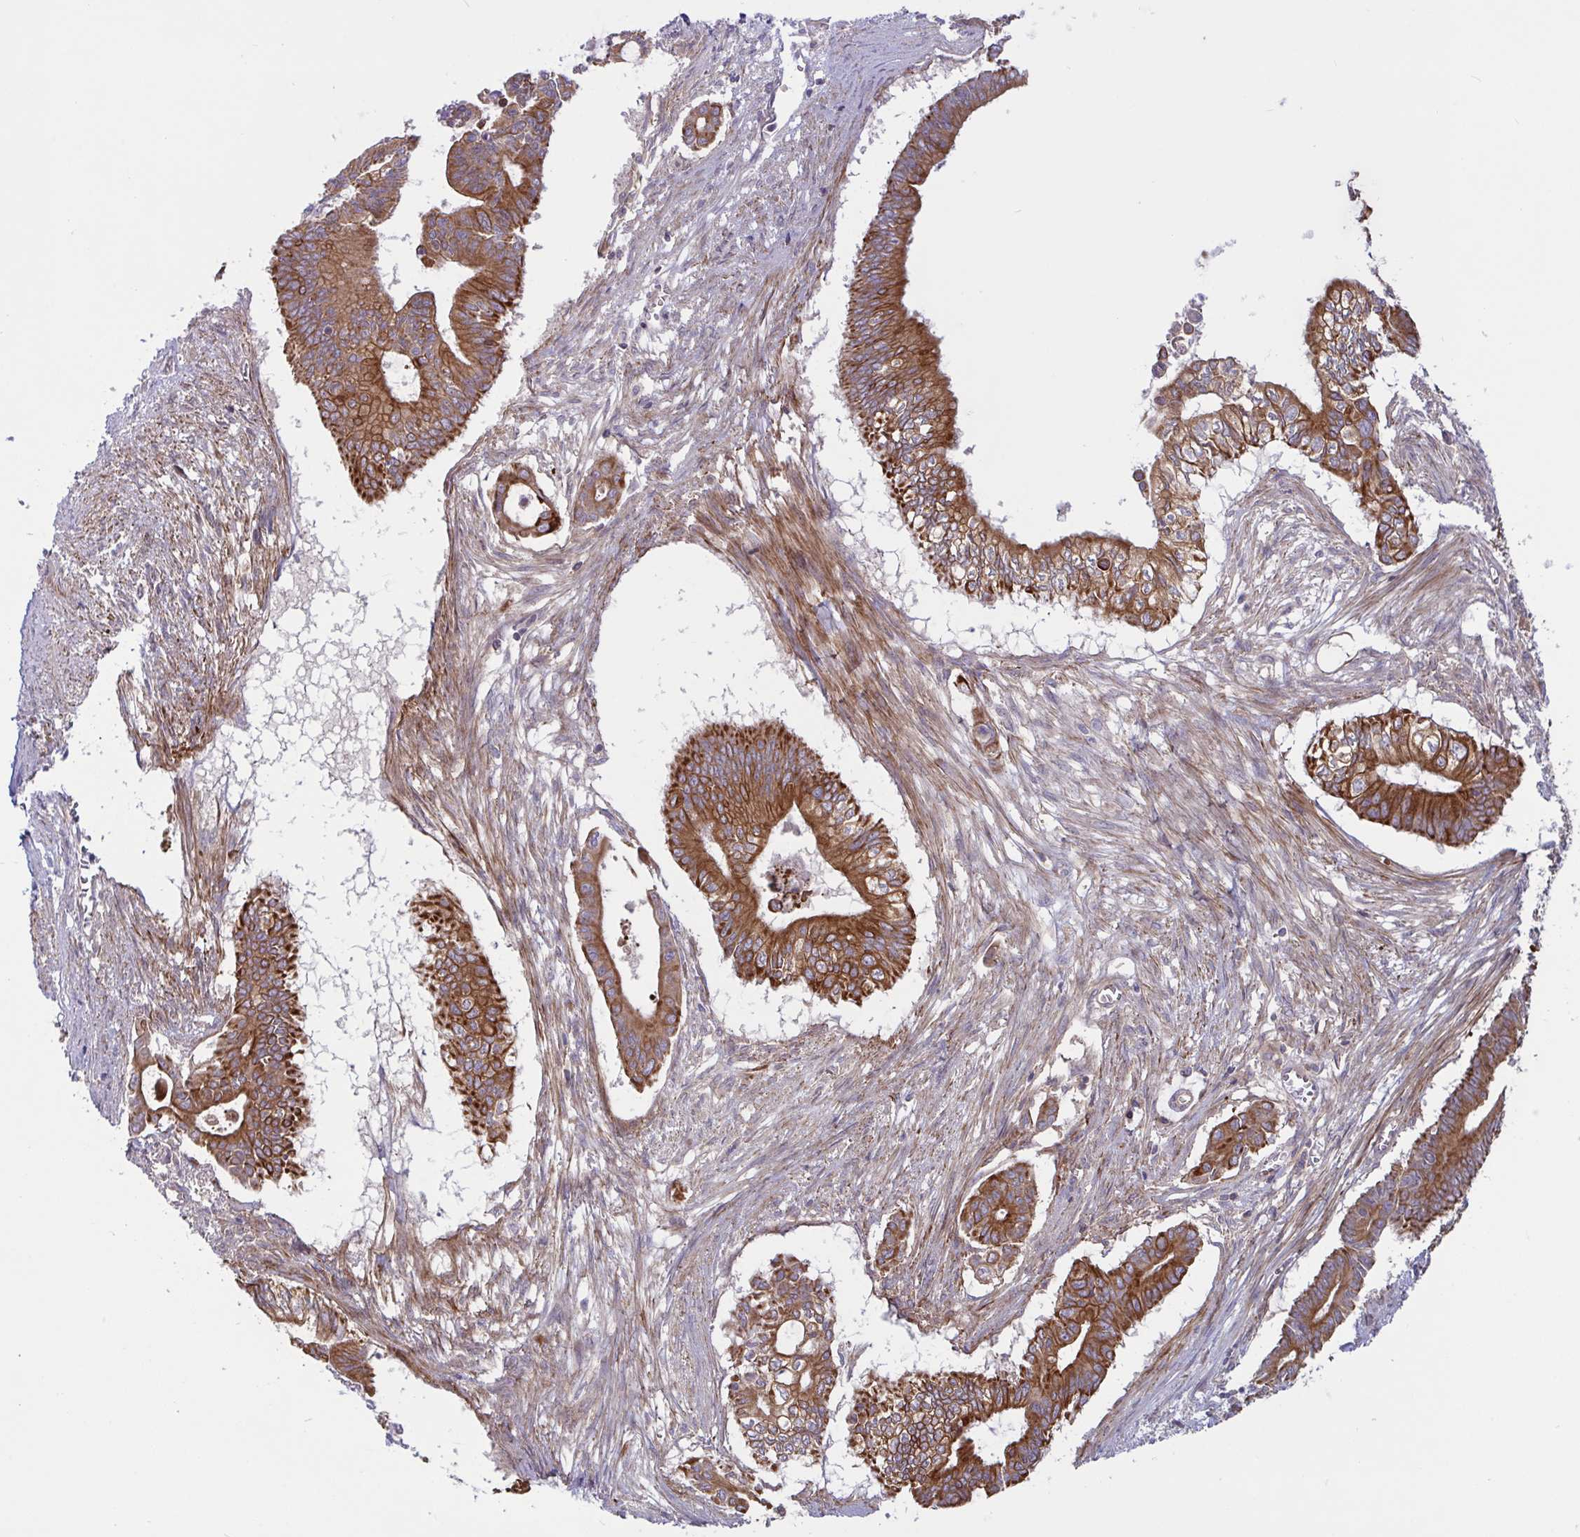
{"staining": {"intensity": "strong", "quantity": ">75%", "location": "cytoplasmic/membranous"}, "tissue": "pancreatic cancer", "cell_type": "Tumor cells", "image_type": "cancer", "snomed": [{"axis": "morphology", "description": "Adenocarcinoma, NOS"}, {"axis": "topography", "description": "Pancreas"}], "caption": "Pancreatic cancer (adenocarcinoma) stained with a protein marker shows strong staining in tumor cells.", "gene": "TANK", "patient": {"sex": "male", "age": 68}}